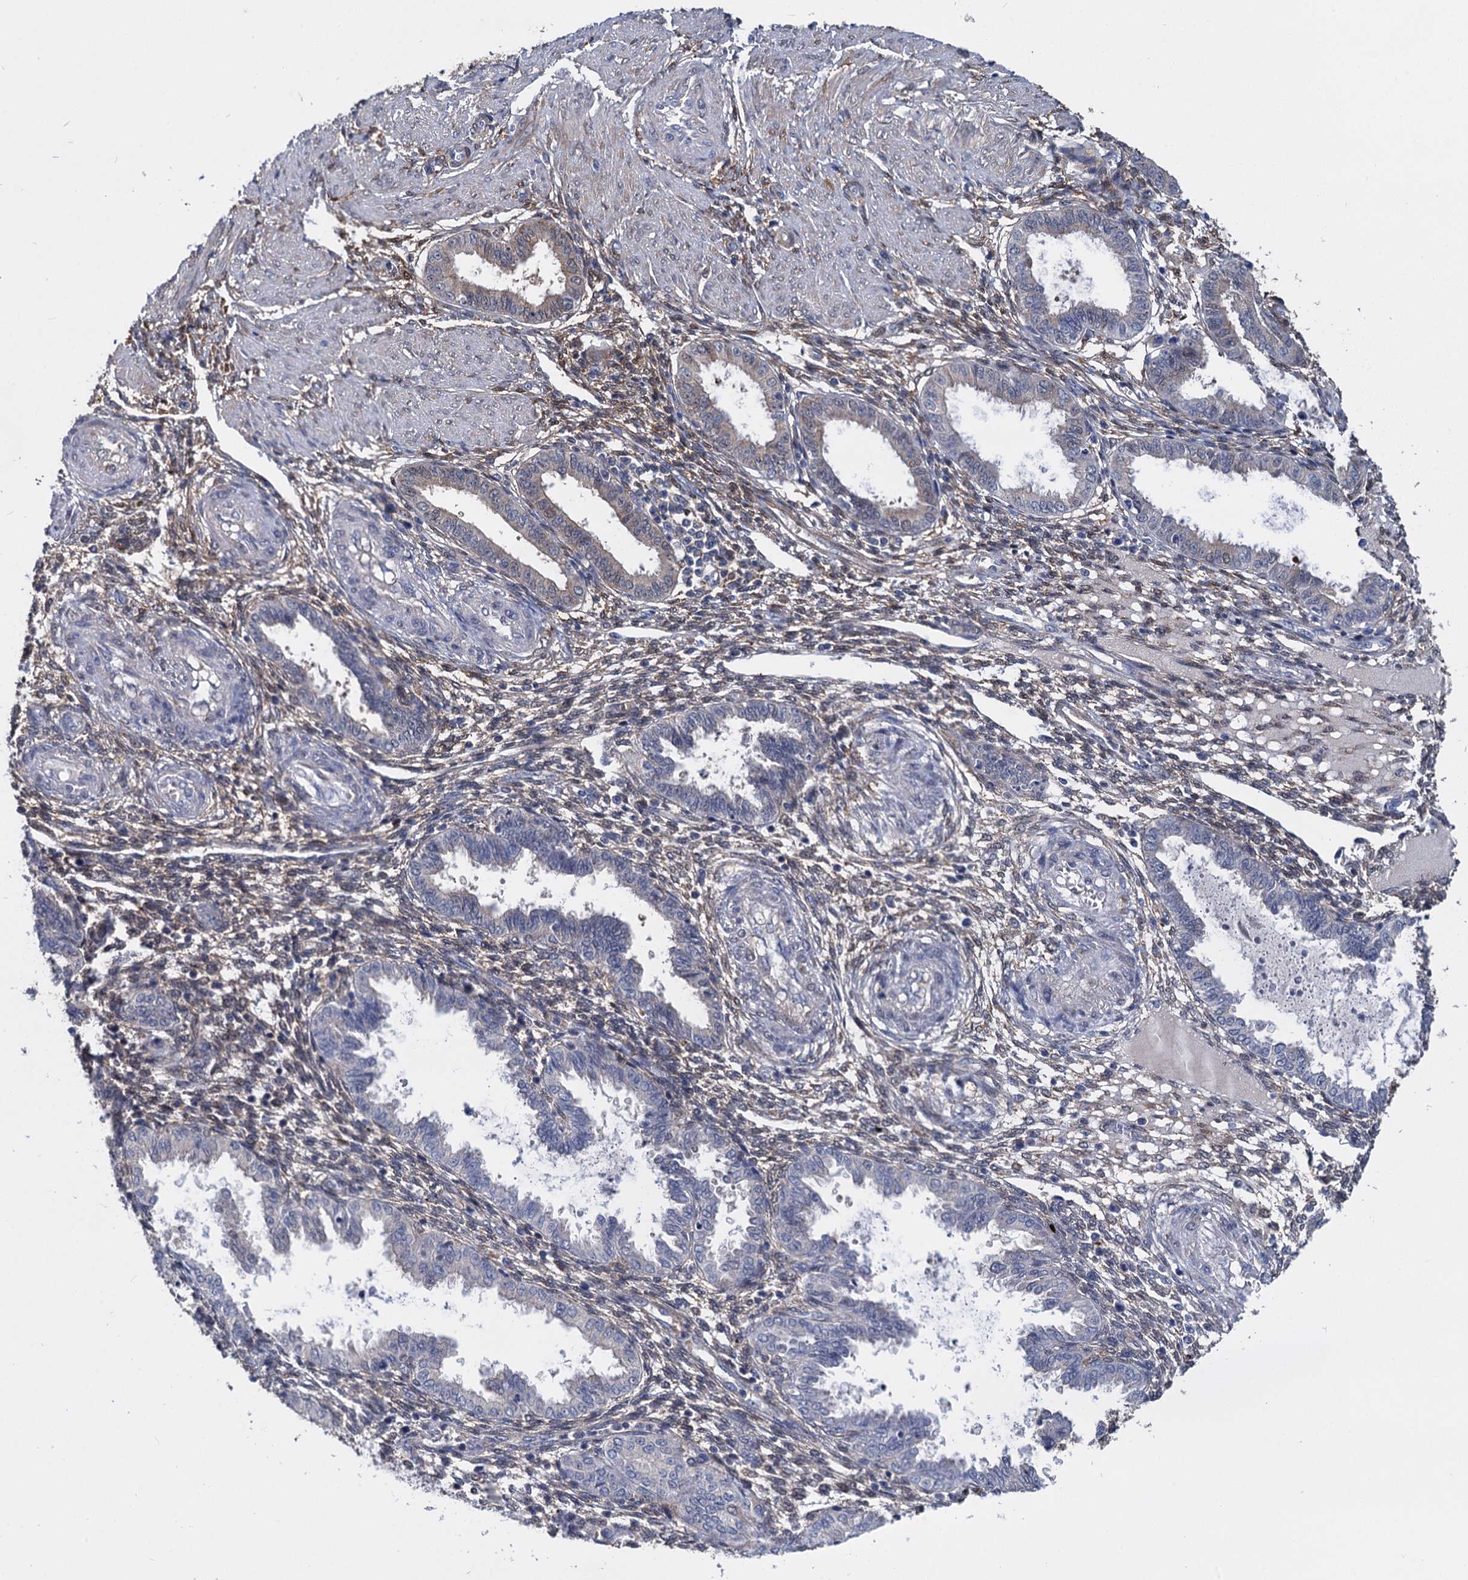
{"staining": {"intensity": "negative", "quantity": "none", "location": "none"}, "tissue": "endometrium", "cell_type": "Cells in endometrial stroma", "image_type": "normal", "snomed": [{"axis": "morphology", "description": "Normal tissue, NOS"}, {"axis": "topography", "description": "Endometrium"}], "caption": "DAB immunohistochemical staining of unremarkable human endometrium shows no significant positivity in cells in endometrial stroma. (DAB immunohistochemistry (IHC) visualized using brightfield microscopy, high magnification).", "gene": "GSTM3", "patient": {"sex": "female", "age": 33}}